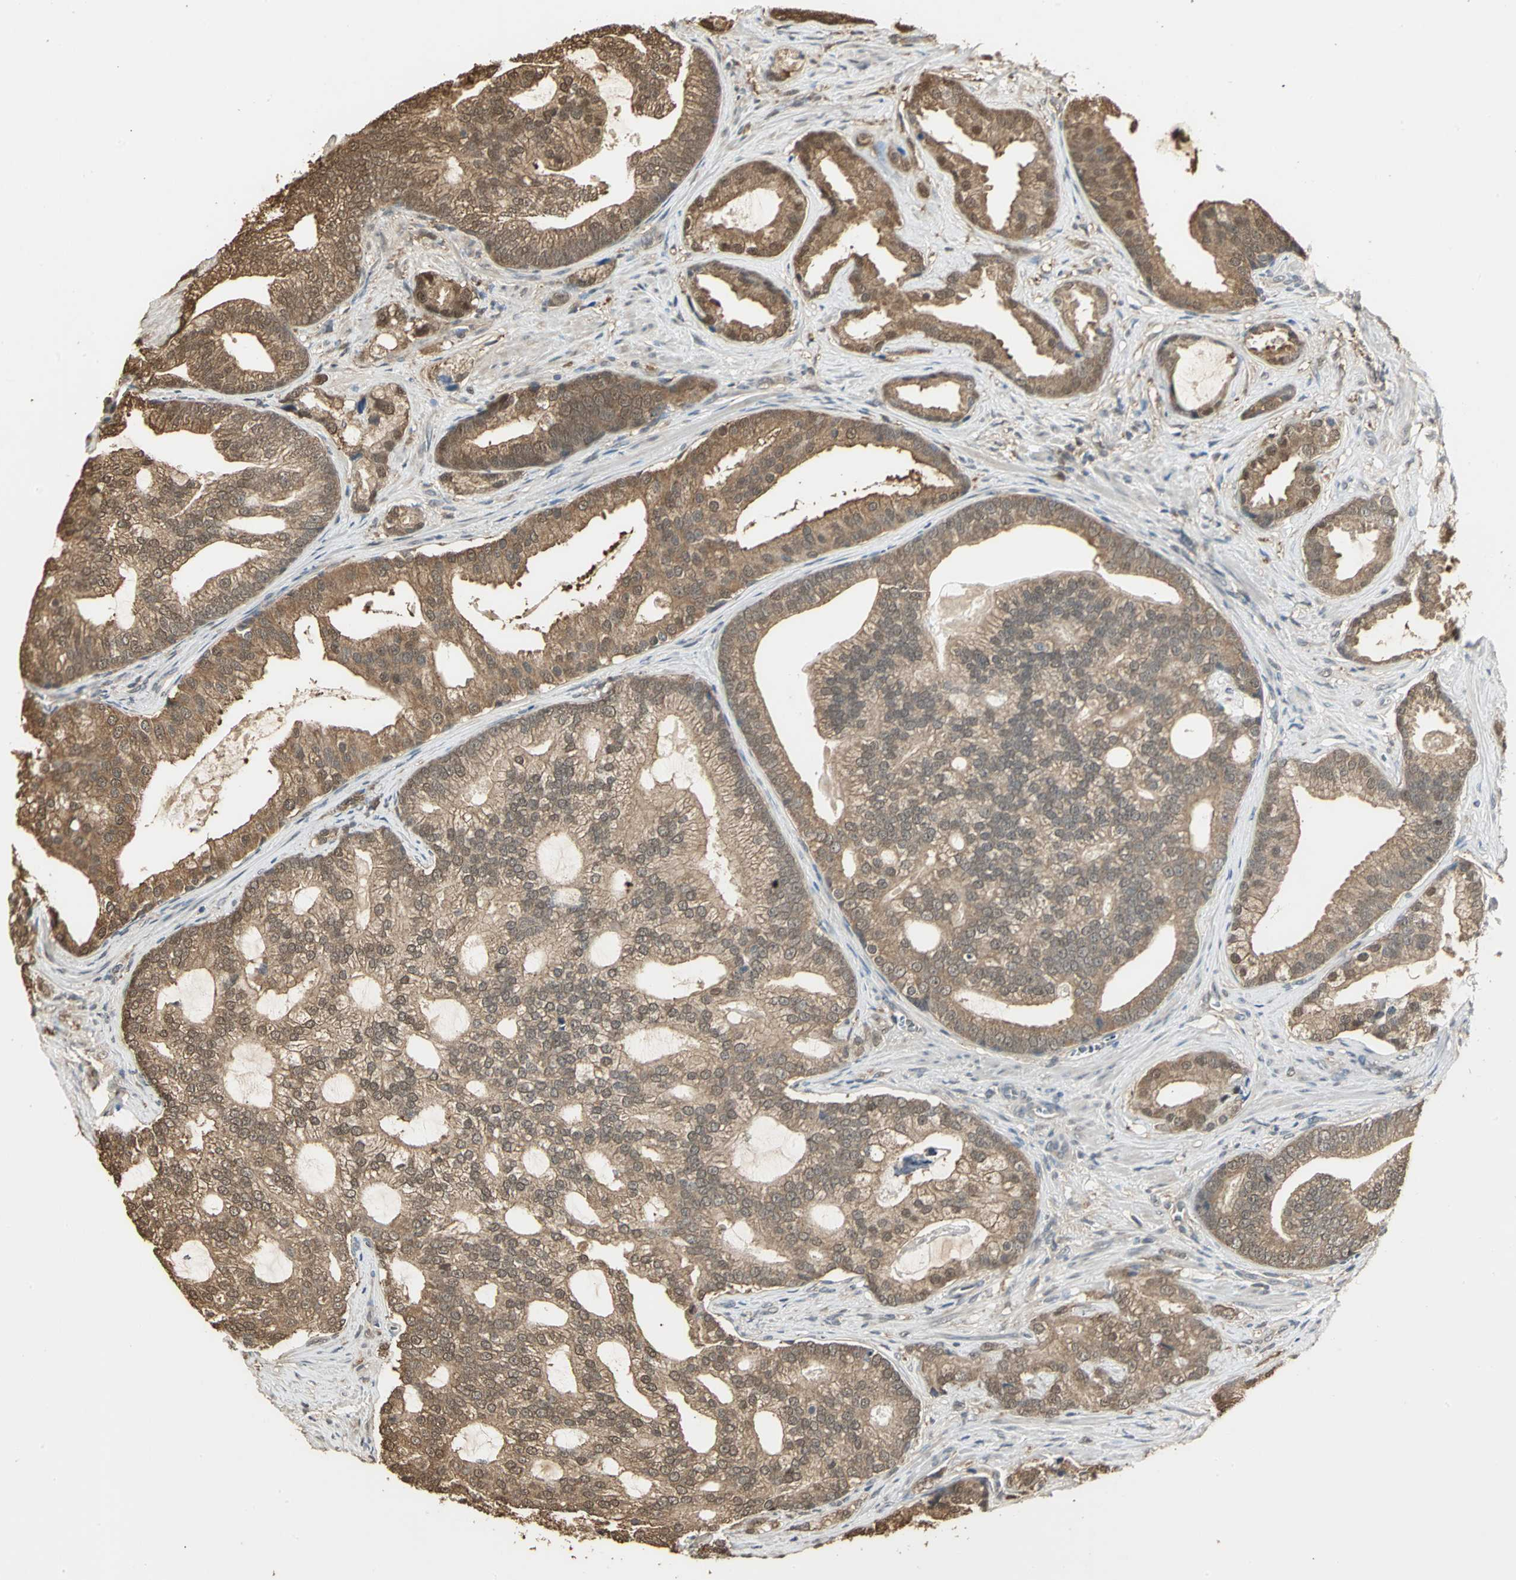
{"staining": {"intensity": "moderate", "quantity": ">75%", "location": "cytoplasmic/membranous,nuclear"}, "tissue": "prostate cancer", "cell_type": "Tumor cells", "image_type": "cancer", "snomed": [{"axis": "morphology", "description": "Adenocarcinoma, Low grade"}, {"axis": "topography", "description": "Prostate"}], "caption": "IHC micrograph of human prostate low-grade adenocarcinoma stained for a protein (brown), which exhibits medium levels of moderate cytoplasmic/membranous and nuclear expression in approximately >75% of tumor cells.", "gene": "PARK7", "patient": {"sex": "male", "age": 58}}